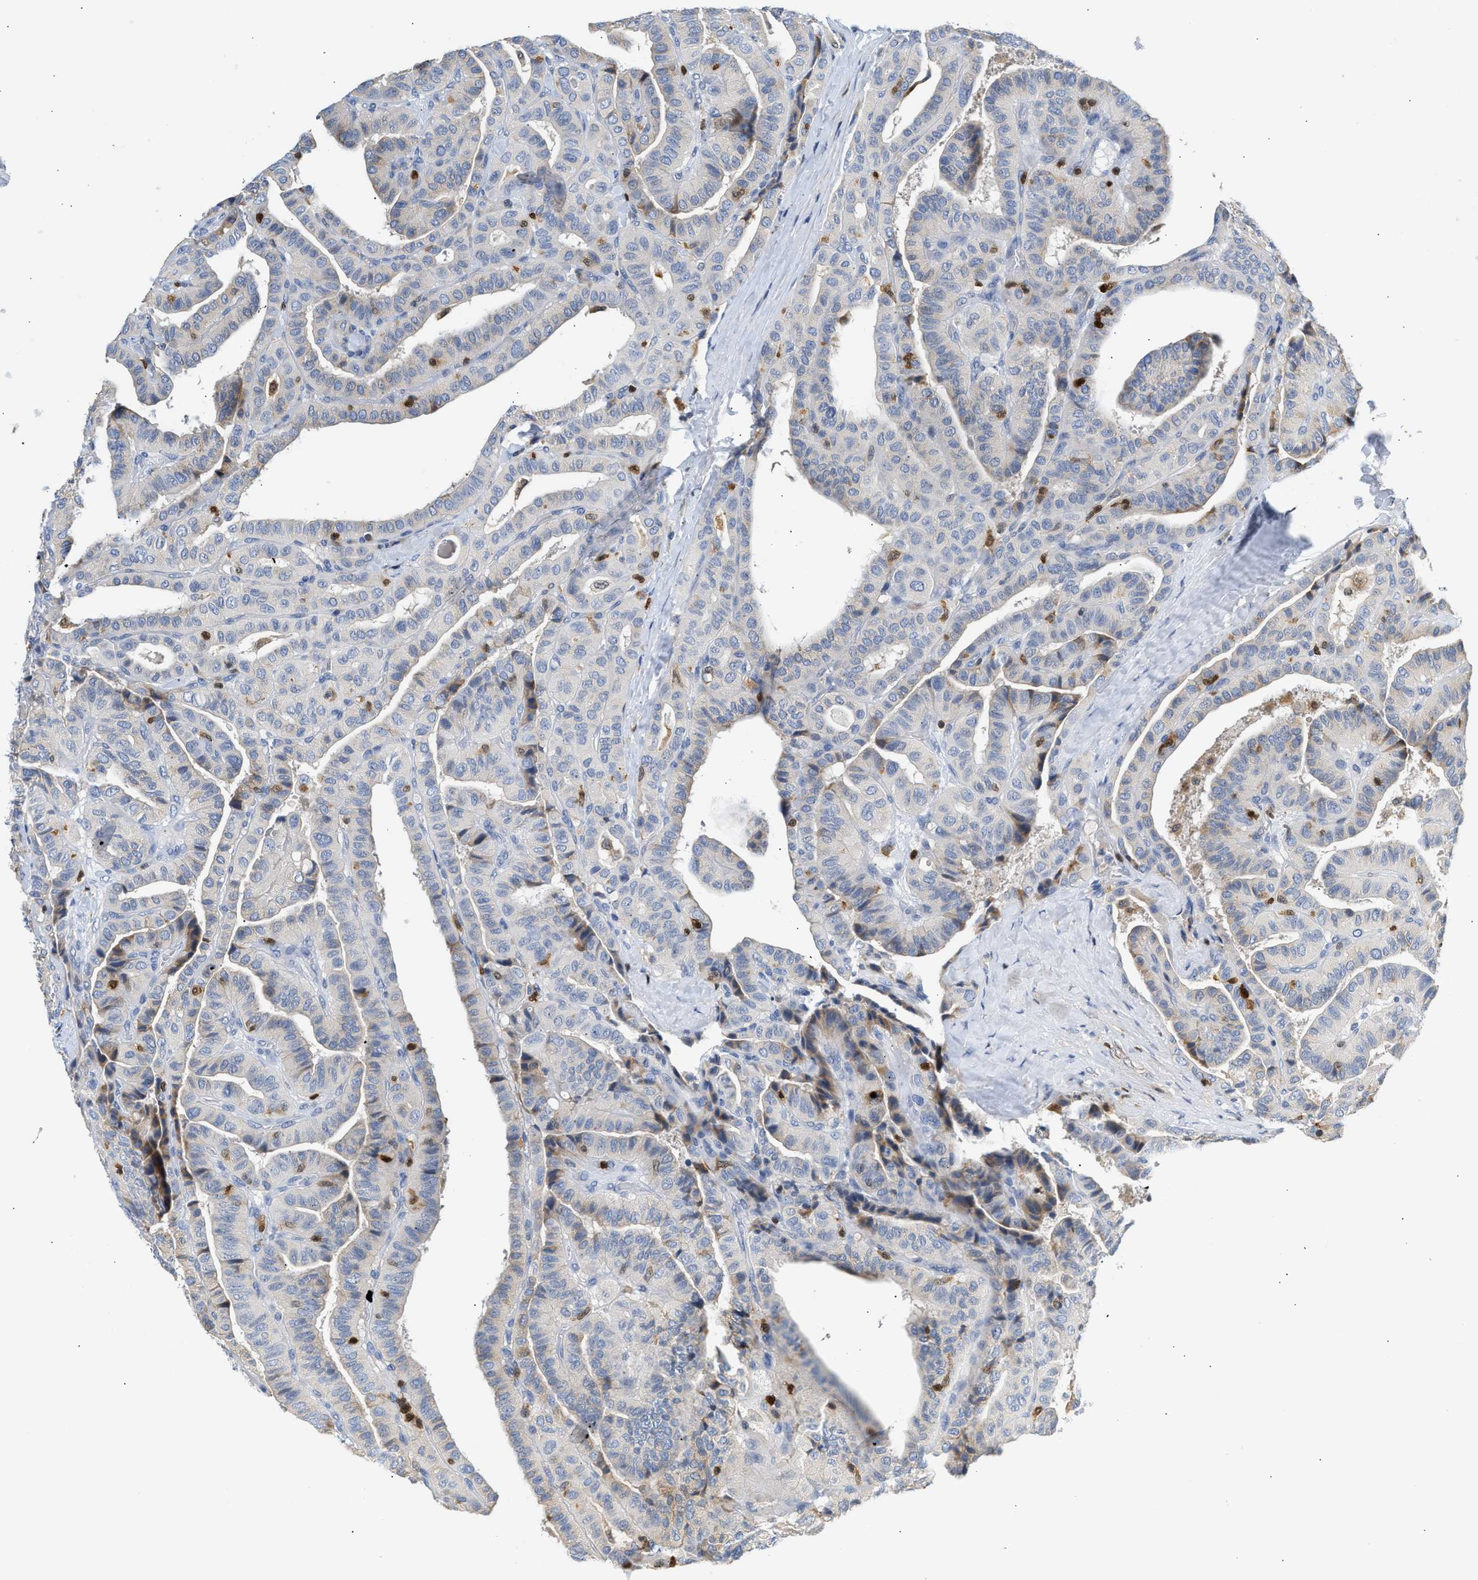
{"staining": {"intensity": "negative", "quantity": "none", "location": "none"}, "tissue": "thyroid cancer", "cell_type": "Tumor cells", "image_type": "cancer", "snomed": [{"axis": "morphology", "description": "Papillary adenocarcinoma, NOS"}, {"axis": "topography", "description": "Thyroid gland"}], "caption": "Tumor cells are negative for brown protein staining in papillary adenocarcinoma (thyroid).", "gene": "SLIT2", "patient": {"sex": "male", "age": 77}}